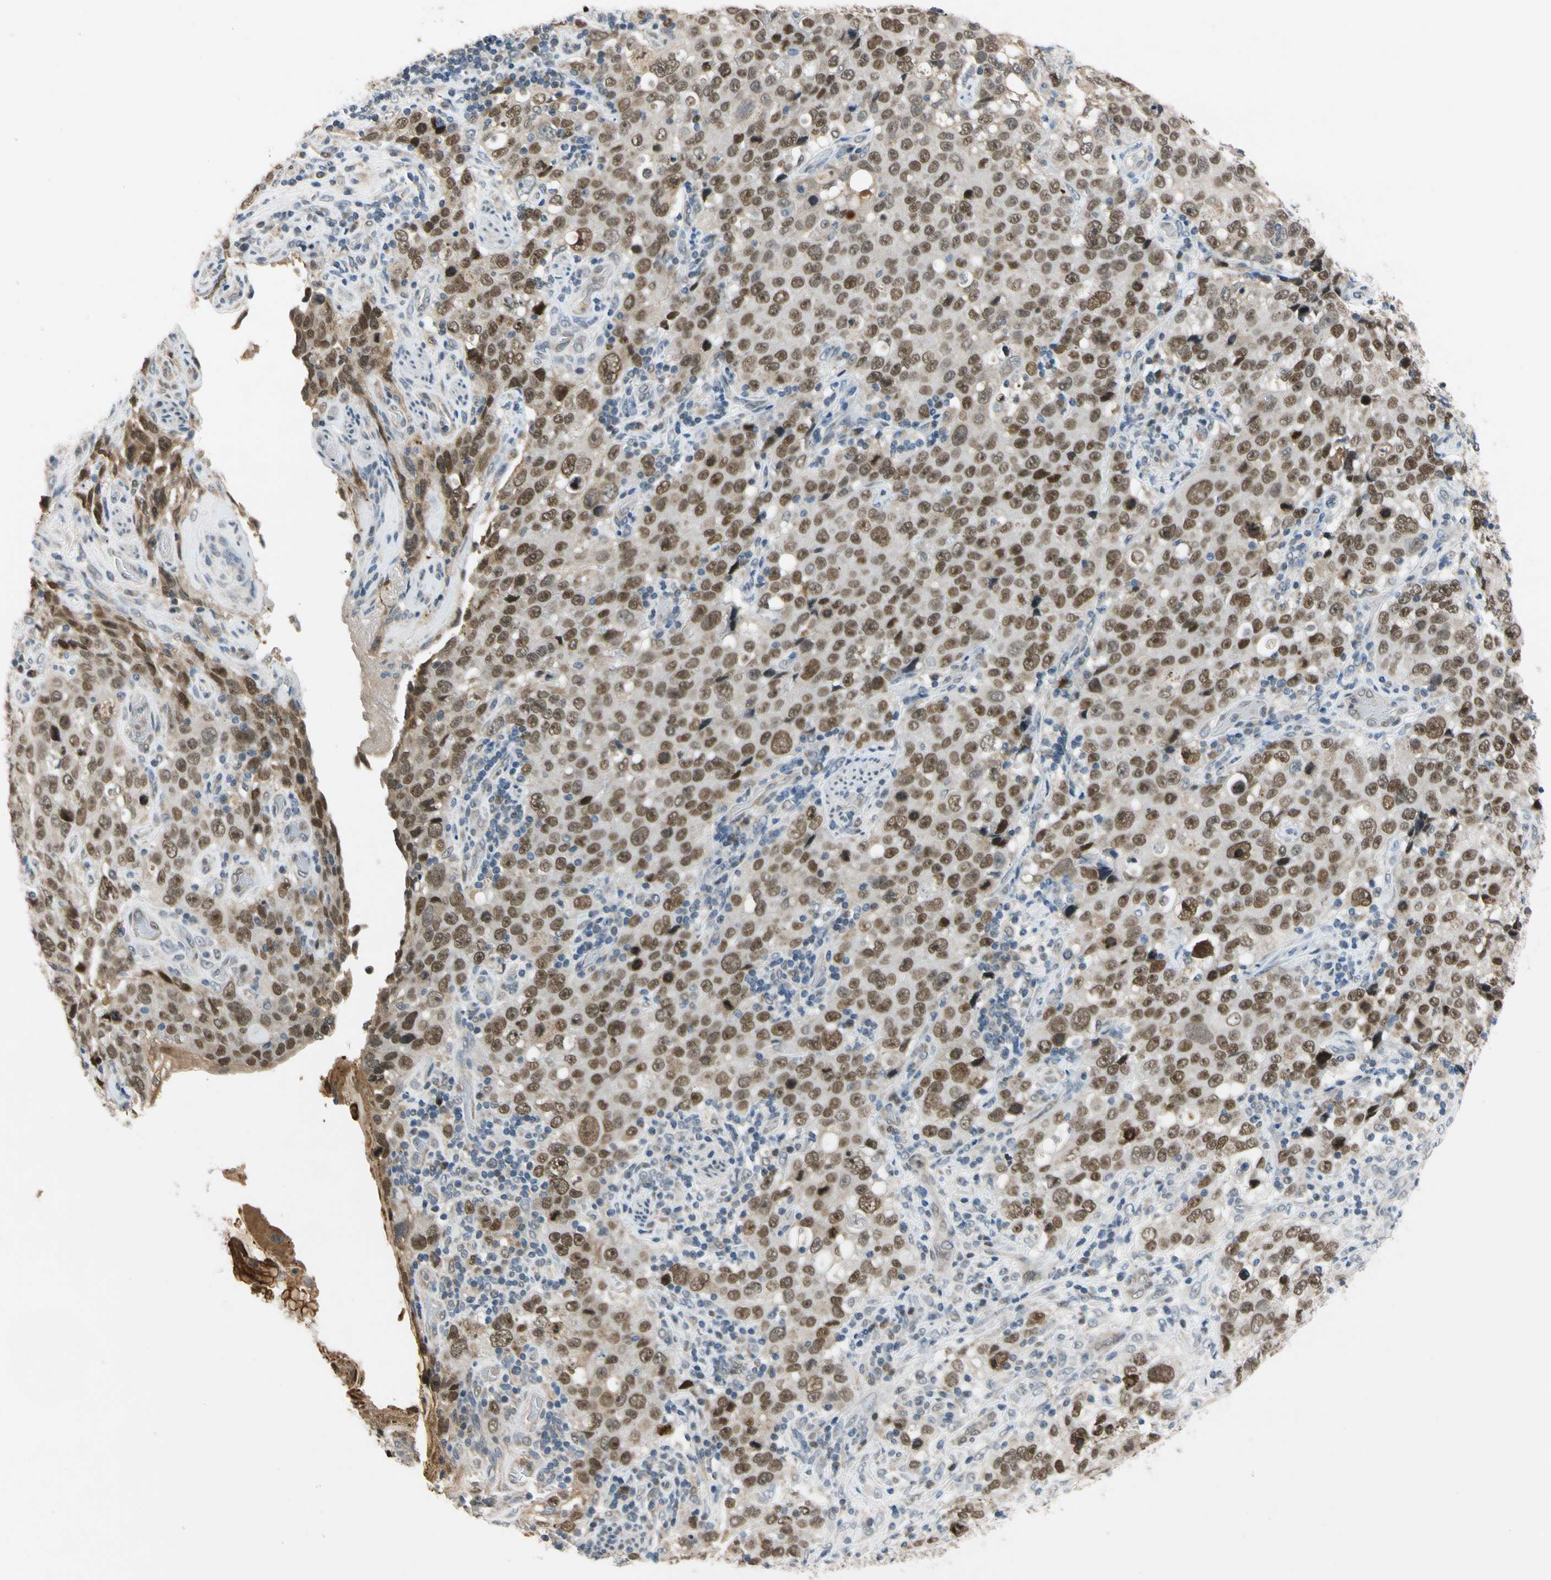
{"staining": {"intensity": "moderate", "quantity": ">75%", "location": "nuclear"}, "tissue": "stomach cancer", "cell_type": "Tumor cells", "image_type": "cancer", "snomed": [{"axis": "morphology", "description": "Normal tissue, NOS"}, {"axis": "morphology", "description": "Adenocarcinoma, NOS"}, {"axis": "topography", "description": "Stomach"}], "caption": "About >75% of tumor cells in stomach adenocarcinoma exhibit moderate nuclear protein expression as visualized by brown immunohistochemical staining.", "gene": "RIOX2", "patient": {"sex": "male", "age": 48}}